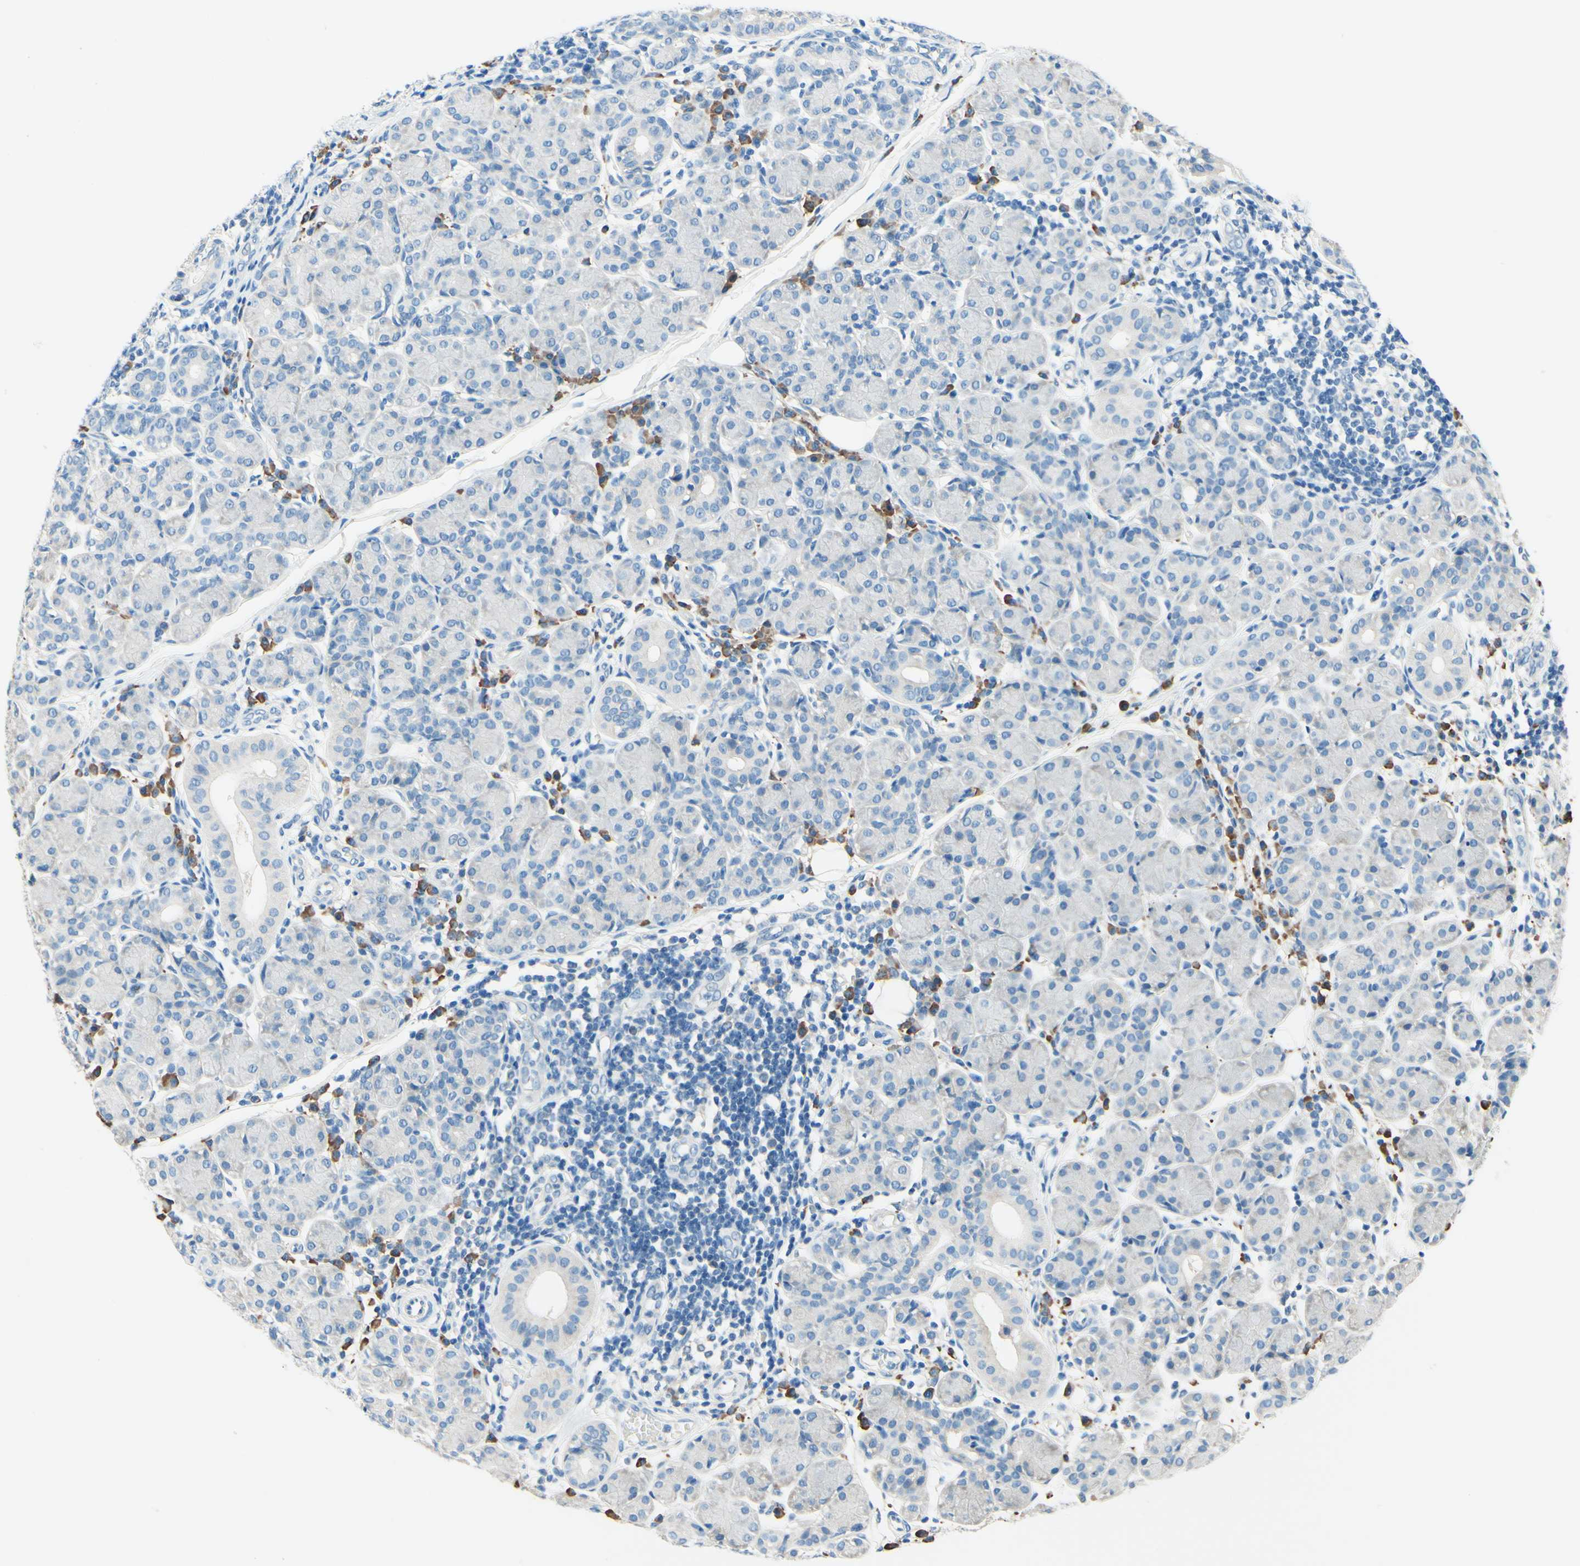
{"staining": {"intensity": "negative", "quantity": "none", "location": "none"}, "tissue": "salivary gland", "cell_type": "Glandular cells", "image_type": "normal", "snomed": [{"axis": "morphology", "description": "Normal tissue, NOS"}, {"axis": "morphology", "description": "Inflammation, NOS"}, {"axis": "topography", "description": "Lymph node"}, {"axis": "topography", "description": "Salivary gland"}], "caption": "The histopathology image displays no staining of glandular cells in normal salivary gland.", "gene": "PASD1", "patient": {"sex": "male", "age": 3}}